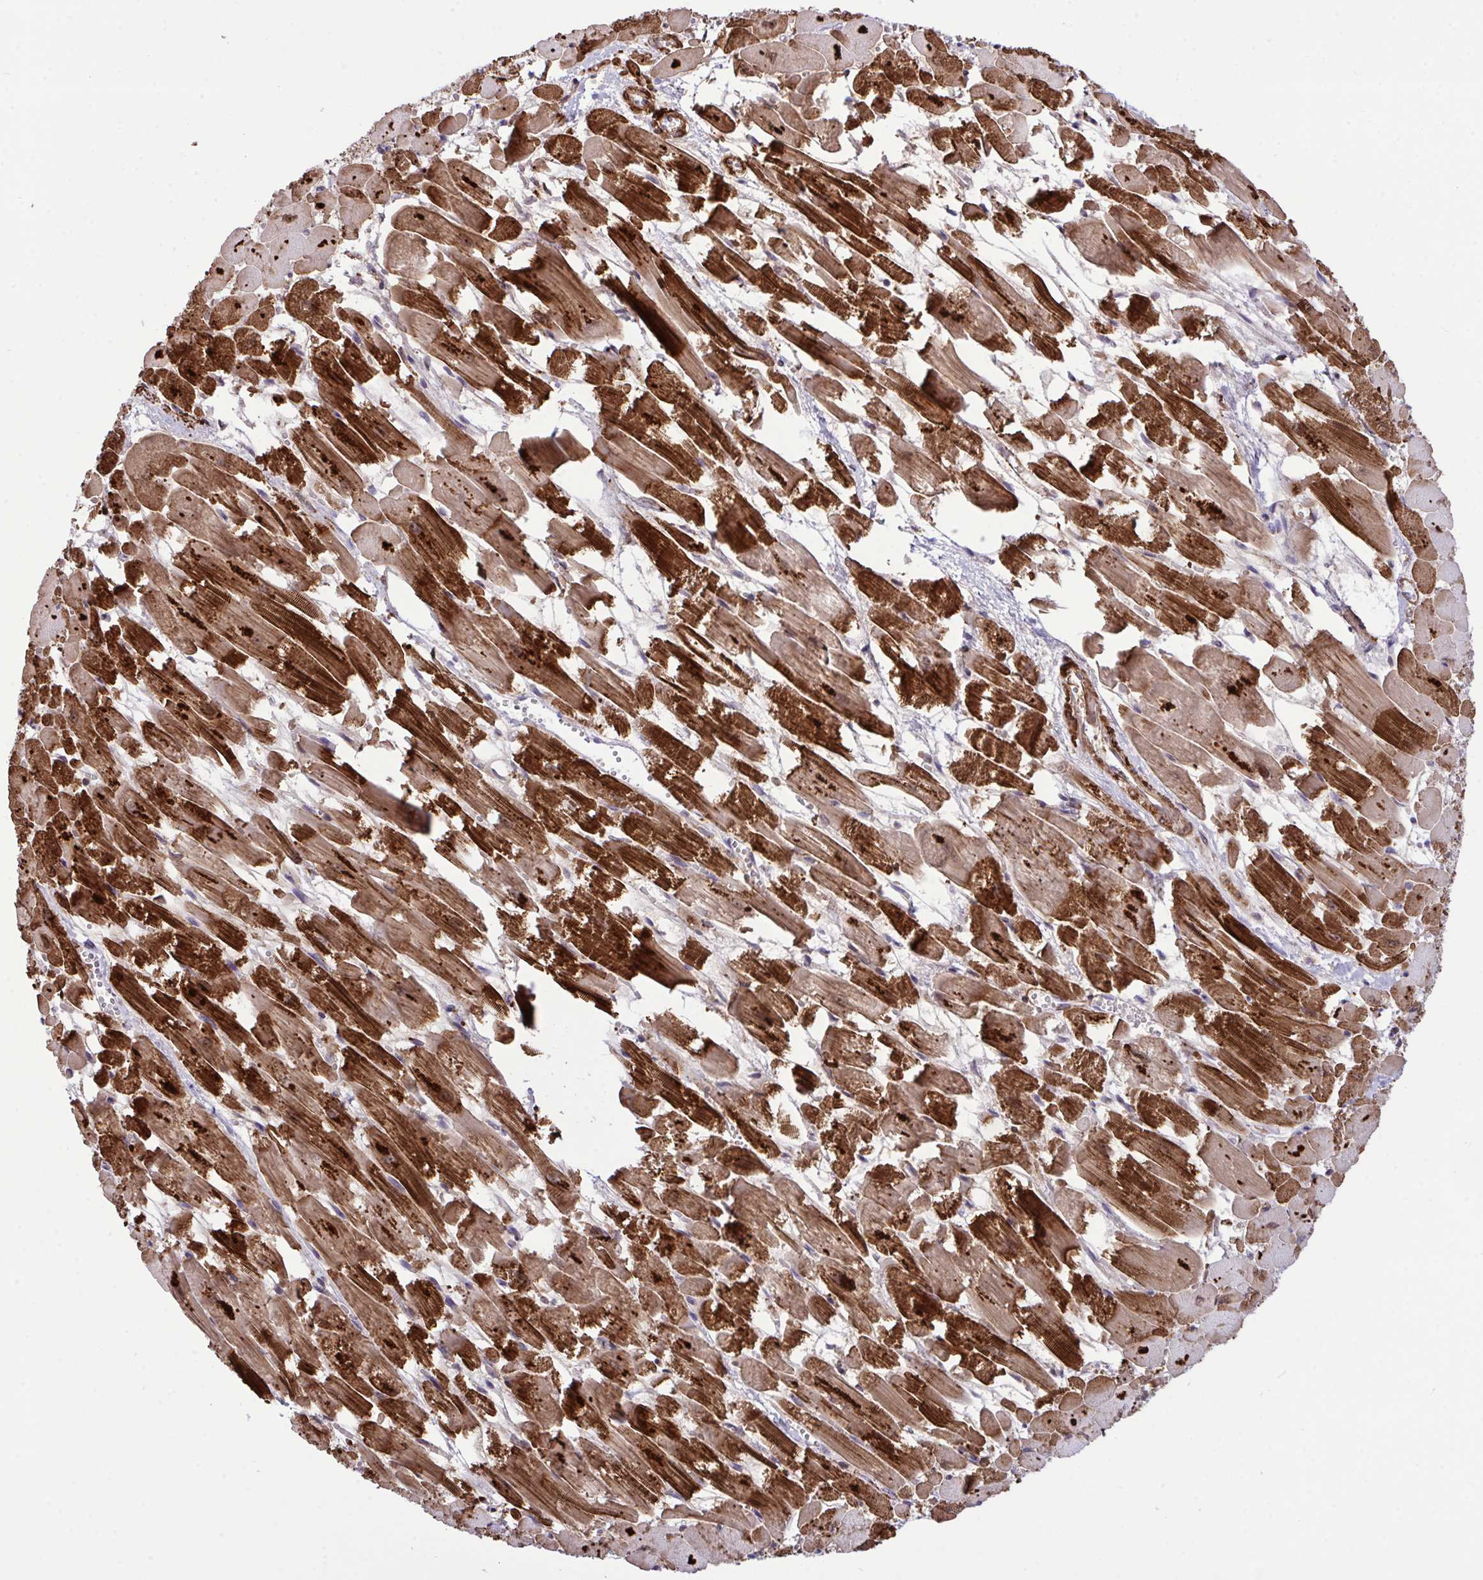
{"staining": {"intensity": "strong", "quantity": ">75%", "location": "cytoplasmic/membranous"}, "tissue": "heart muscle", "cell_type": "Cardiomyocytes", "image_type": "normal", "snomed": [{"axis": "morphology", "description": "Normal tissue, NOS"}, {"axis": "topography", "description": "Heart"}], "caption": "Protein expression analysis of normal heart muscle shows strong cytoplasmic/membranous expression in about >75% of cardiomyocytes.", "gene": "SYNPO2L", "patient": {"sex": "female", "age": 52}}